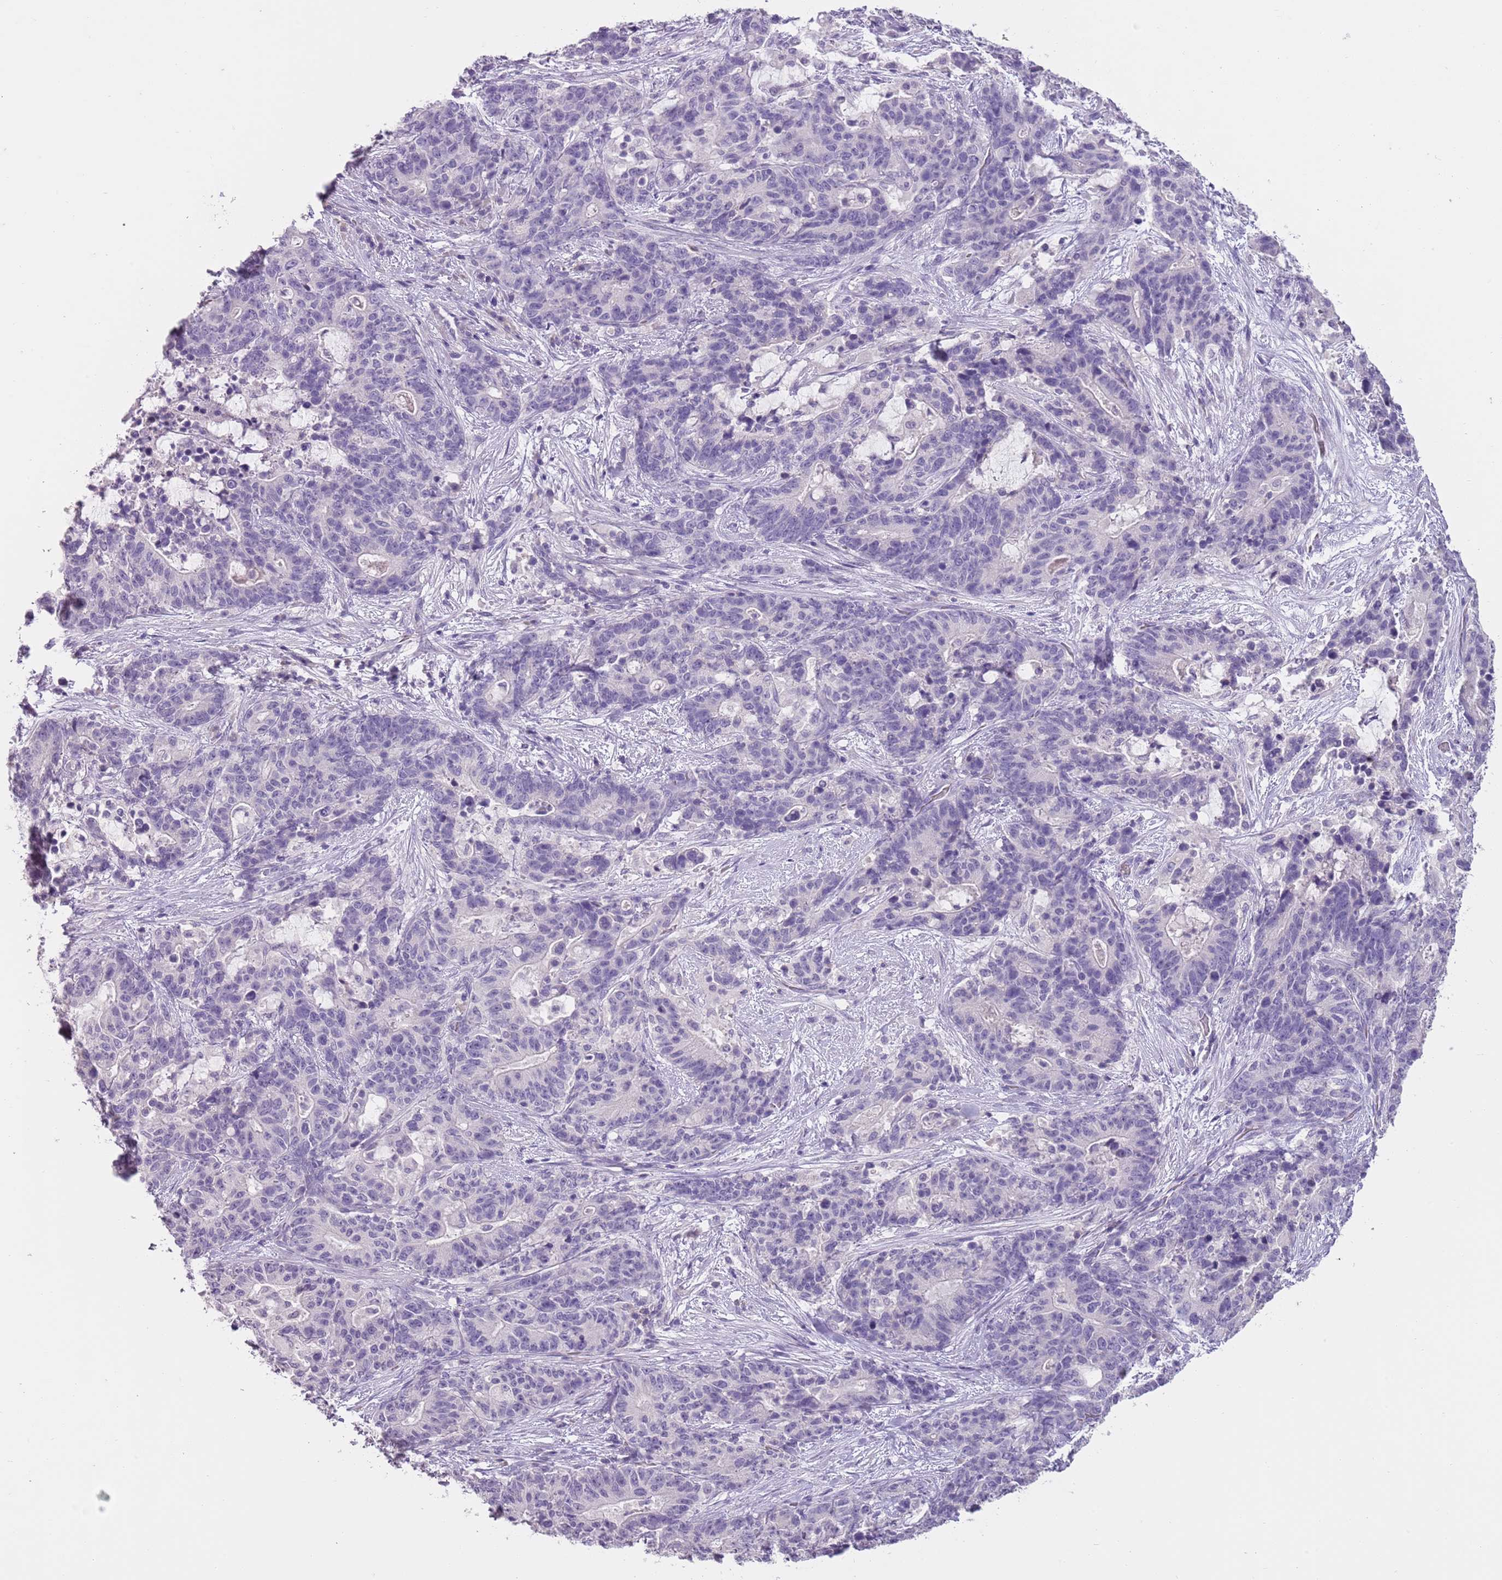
{"staining": {"intensity": "negative", "quantity": "none", "location": "none"}, "tissue": "stomach cancer", "cell_type": "Tumor cells", "image_type": "cancer", "snomed": [{"axis": "morphology", "description": "Normal tissue, NOS"}, {"axis": "morphology", "description": "Adenocarcinoma, NOS"}, {"axis": "topography", "description": "Stomach"}], "caption": "Adenocarcinoma (stomach) was stained to show a protein in brown. There is no significant expression in tumor cells.", "gene": "SLC35E3", "patient": {"sex": "female", "age": 64}}